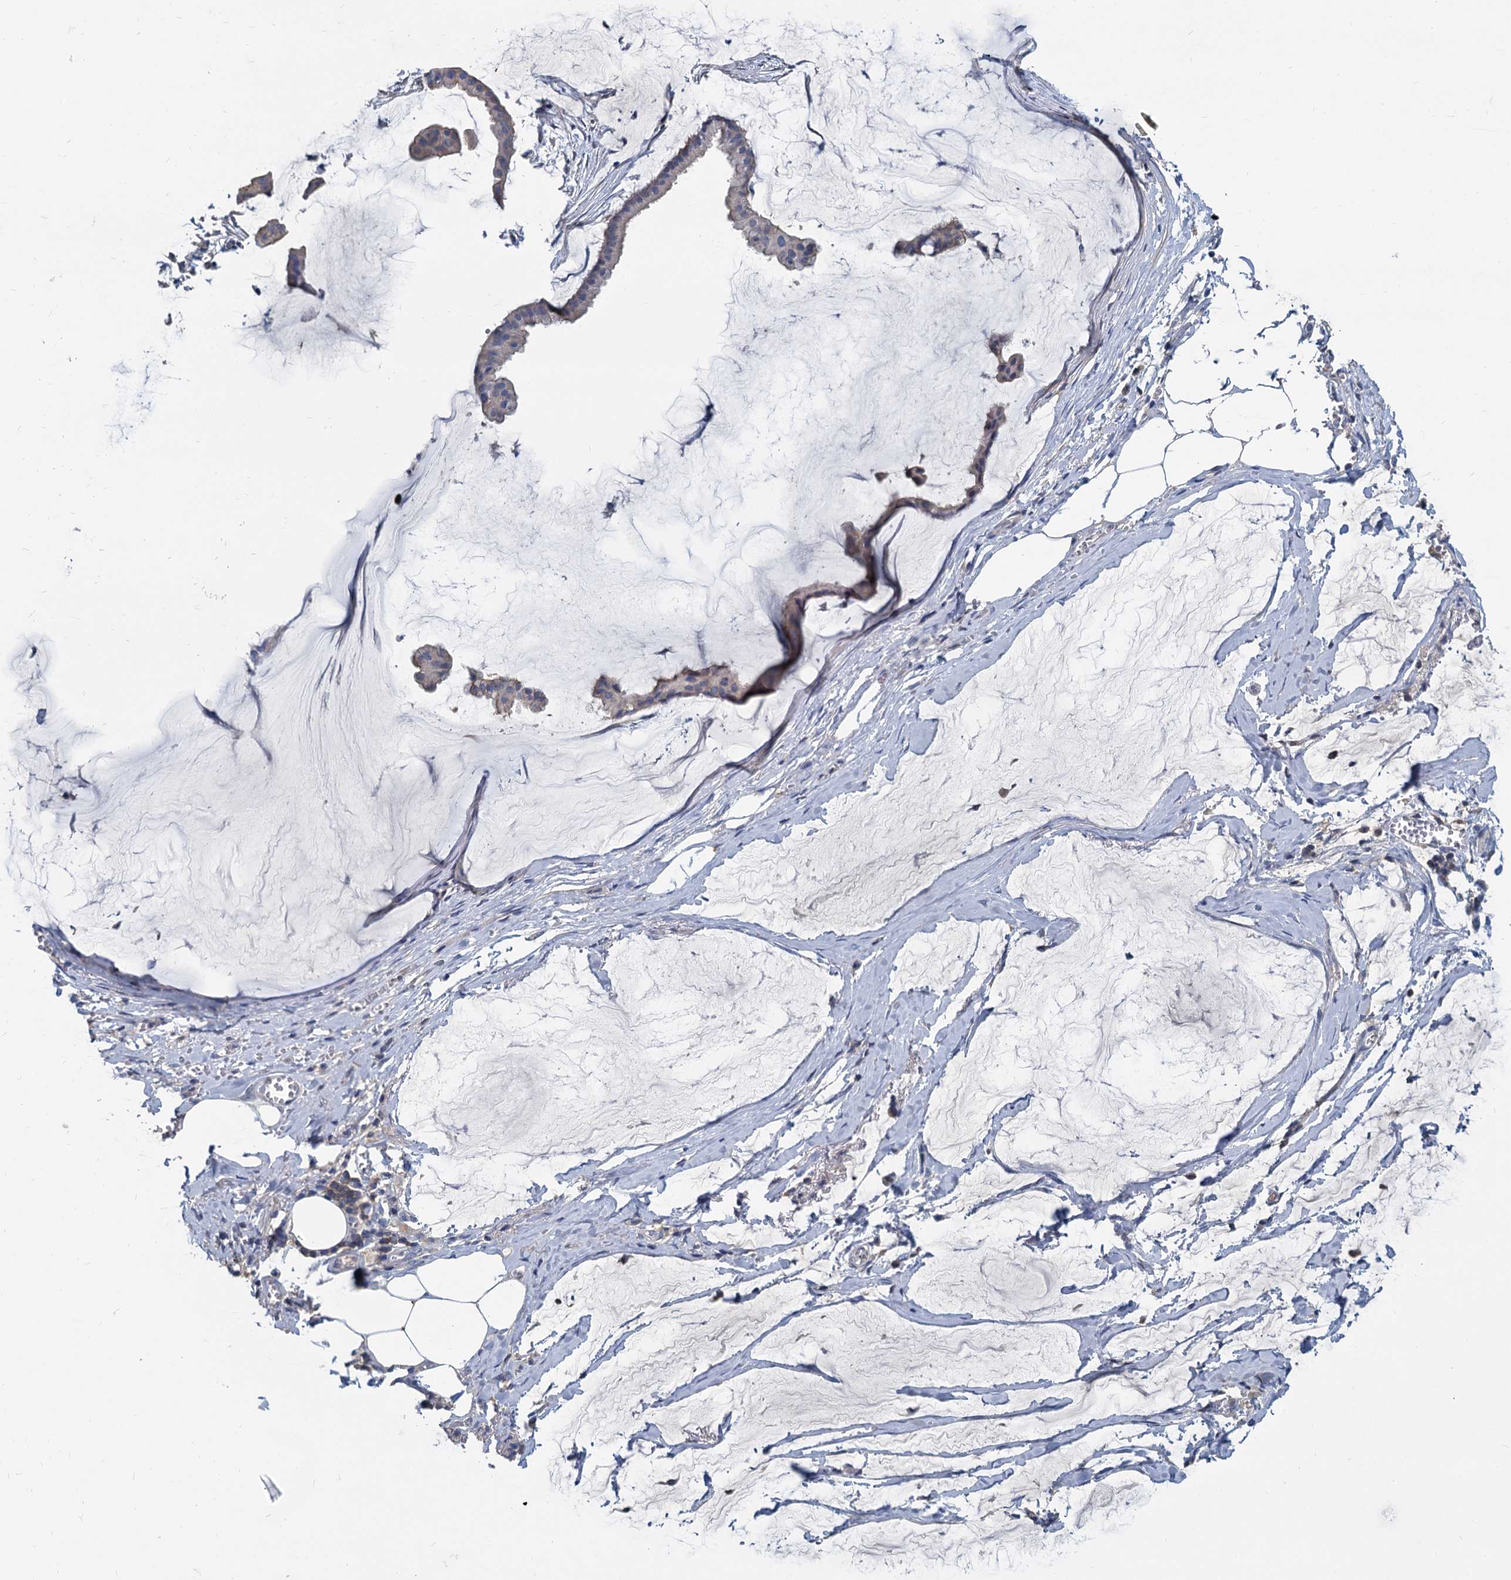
{"staining": {"intensity": "negative", "quantity": "none", "location": "none"}, "tissue": "ovarian cancer", "cell_type": "Tumor cells", "image_type": "cancer", "snomed": [{"axis": "morphology", "description": "Cystadenocarcinoma, mucinous, NOS"}, {"axis": "topography", "description": "Ovary"}], "caption": "High magnification brightfield microscopy of ovarian cancer (mucinous cystadenocarcinoma) stained with DAB (3,3'-diaminobenzidine) (brown) and counterstained with hematoxylin (blue): tumor cells show no significant expression.", "gene": "ACSM3", "patient": {"sex": "female", "age": 73}}